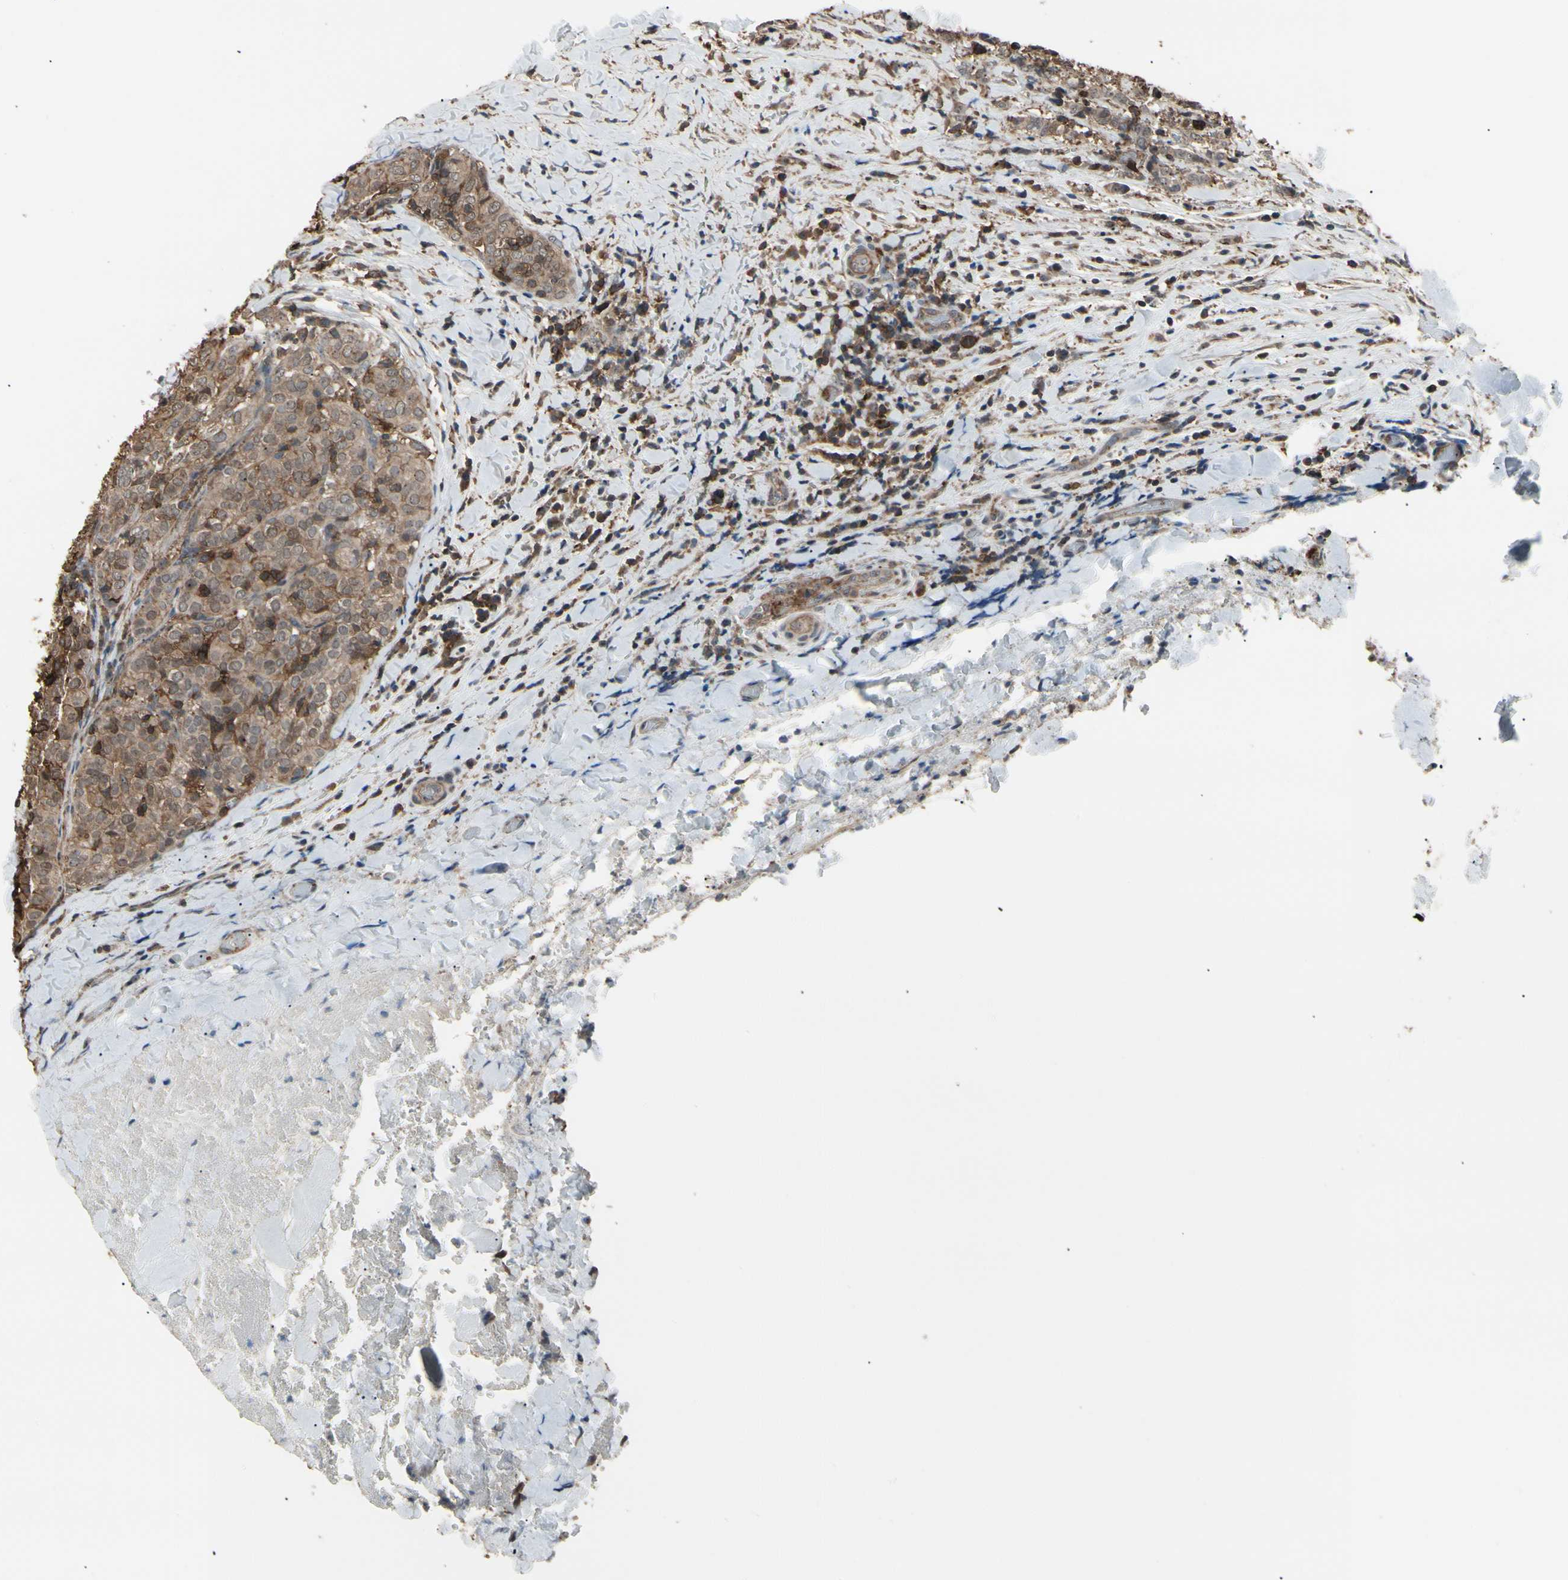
{"staining": {"intensity": "weak", "quantity": ">75%", "location": "cytoplasmic/membranous"}, "tissue": "thyroid cancer", "cell_type": "Tumor cells", "image_type": "cancer", "snomed": [{"axis": "morphology", "description": "Normal tissue, NOS"}, {"axis": "morphology", "description": "Papillary adenocarcinoma, NOS"}, {"axis": "topography", "description": "Thyroid gland"}], "caption": "Immunohistochemical staining of thyroid cancer (papillary adenocarcinoma) displays low levels of weak cytoplasmic/membranous staining in approximately >75% of tumor cells. (Brightfield microscopy of DAB IHC at high magnification).", "gene": "MAPK13", "patient": {"sex": "female", "age": 30}}